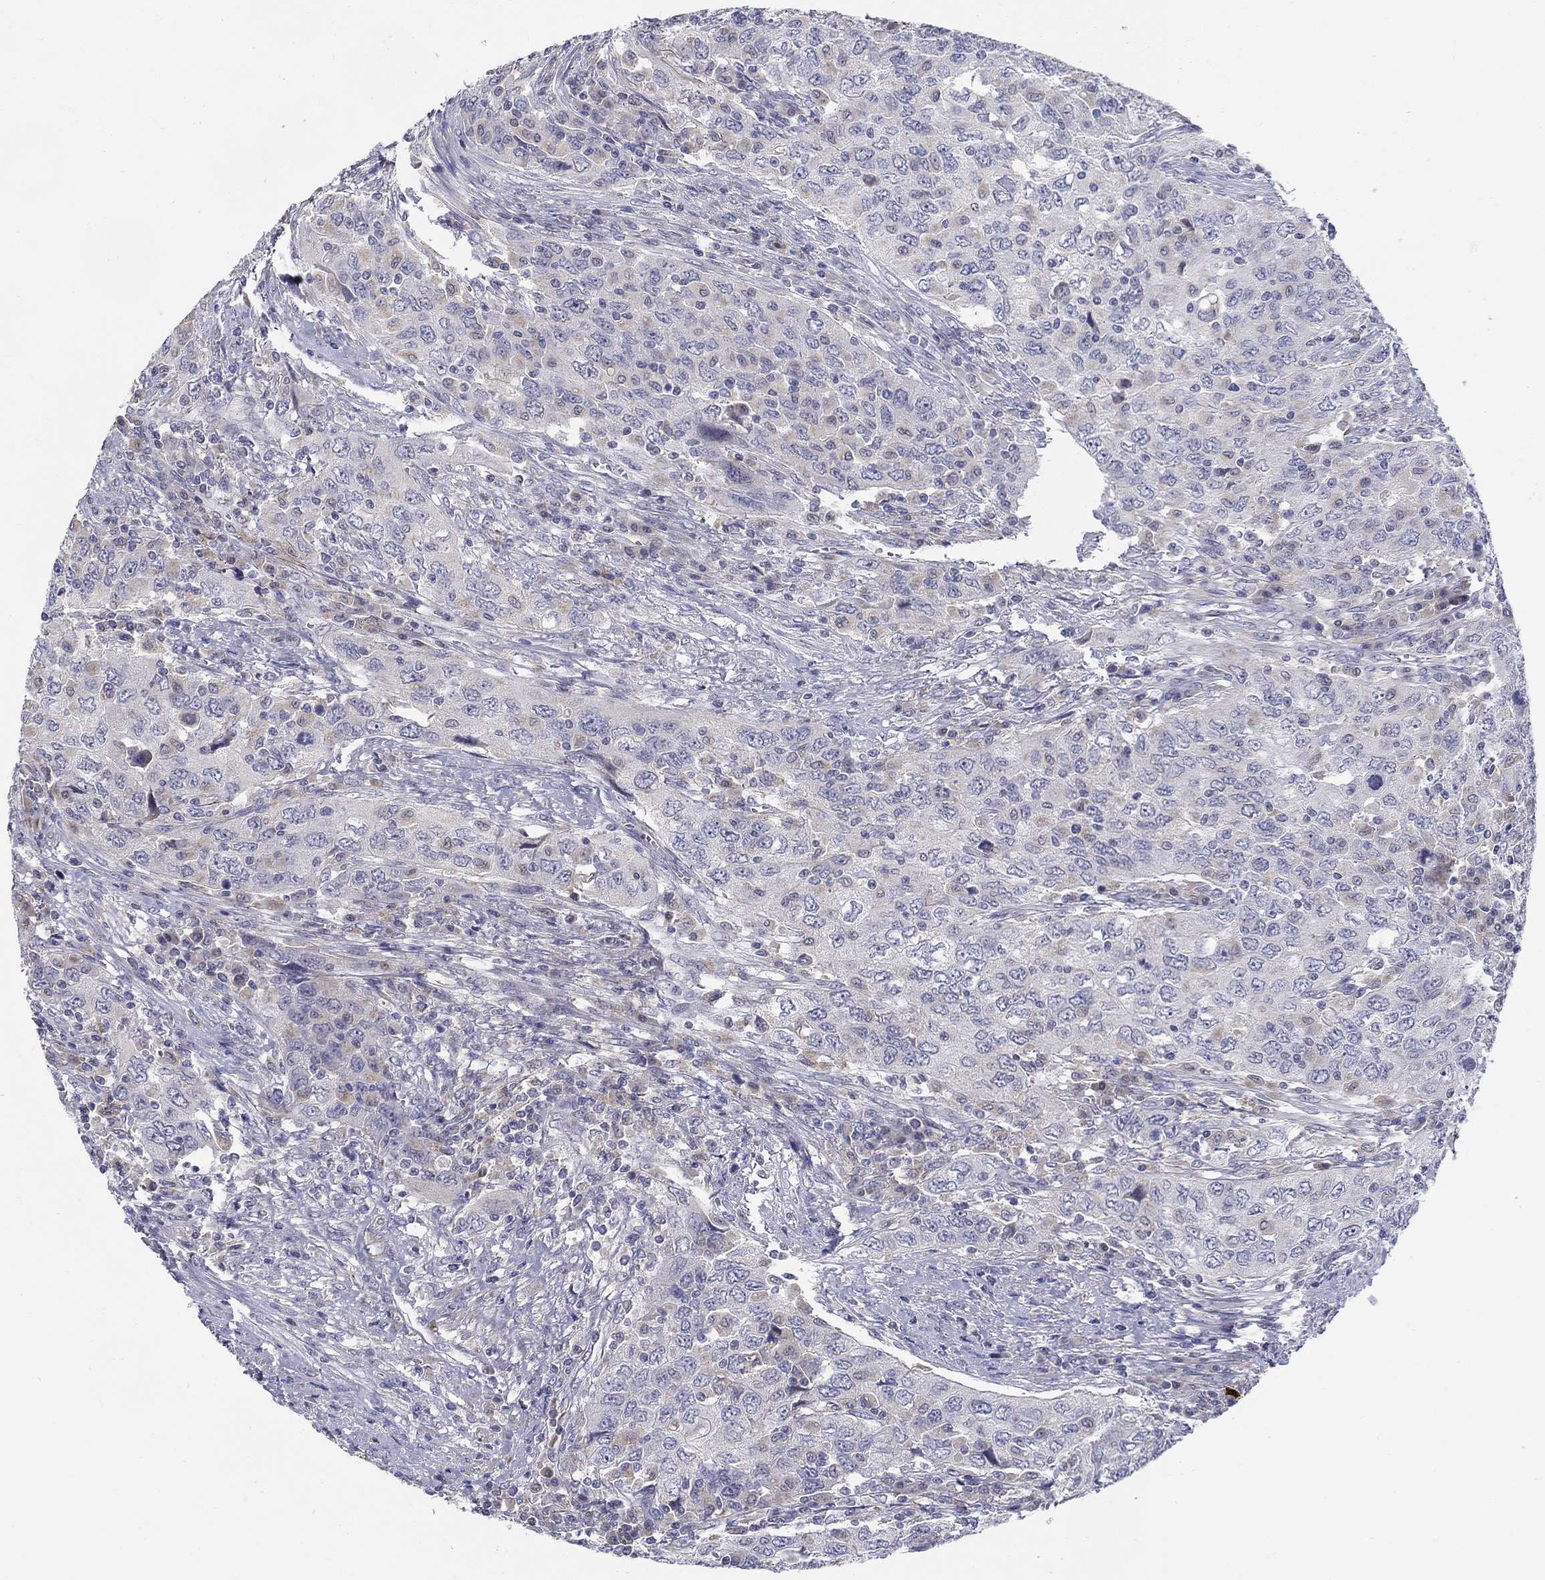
{"staining": {"intensity": "negative", "quantity": "none", "location": "none"}, "tissue": "urothelial cancer", "cell_type": "Tumor cells", "image_type": "cancer", "snomed": [{"axis": "morphology", "description": "Urothelial carcinoma, High grade"}, {"axis": "topography", "description": "Urinary bladder"}], "caption": "Immunohistochemistry (IHC) micrograph of high-grade urothelial carcinoma stained for a protein (brown), which exhibits no expression in tumor cells.", "gene": "ABCA4", "patient": {"sex": "male", "age": 76}}